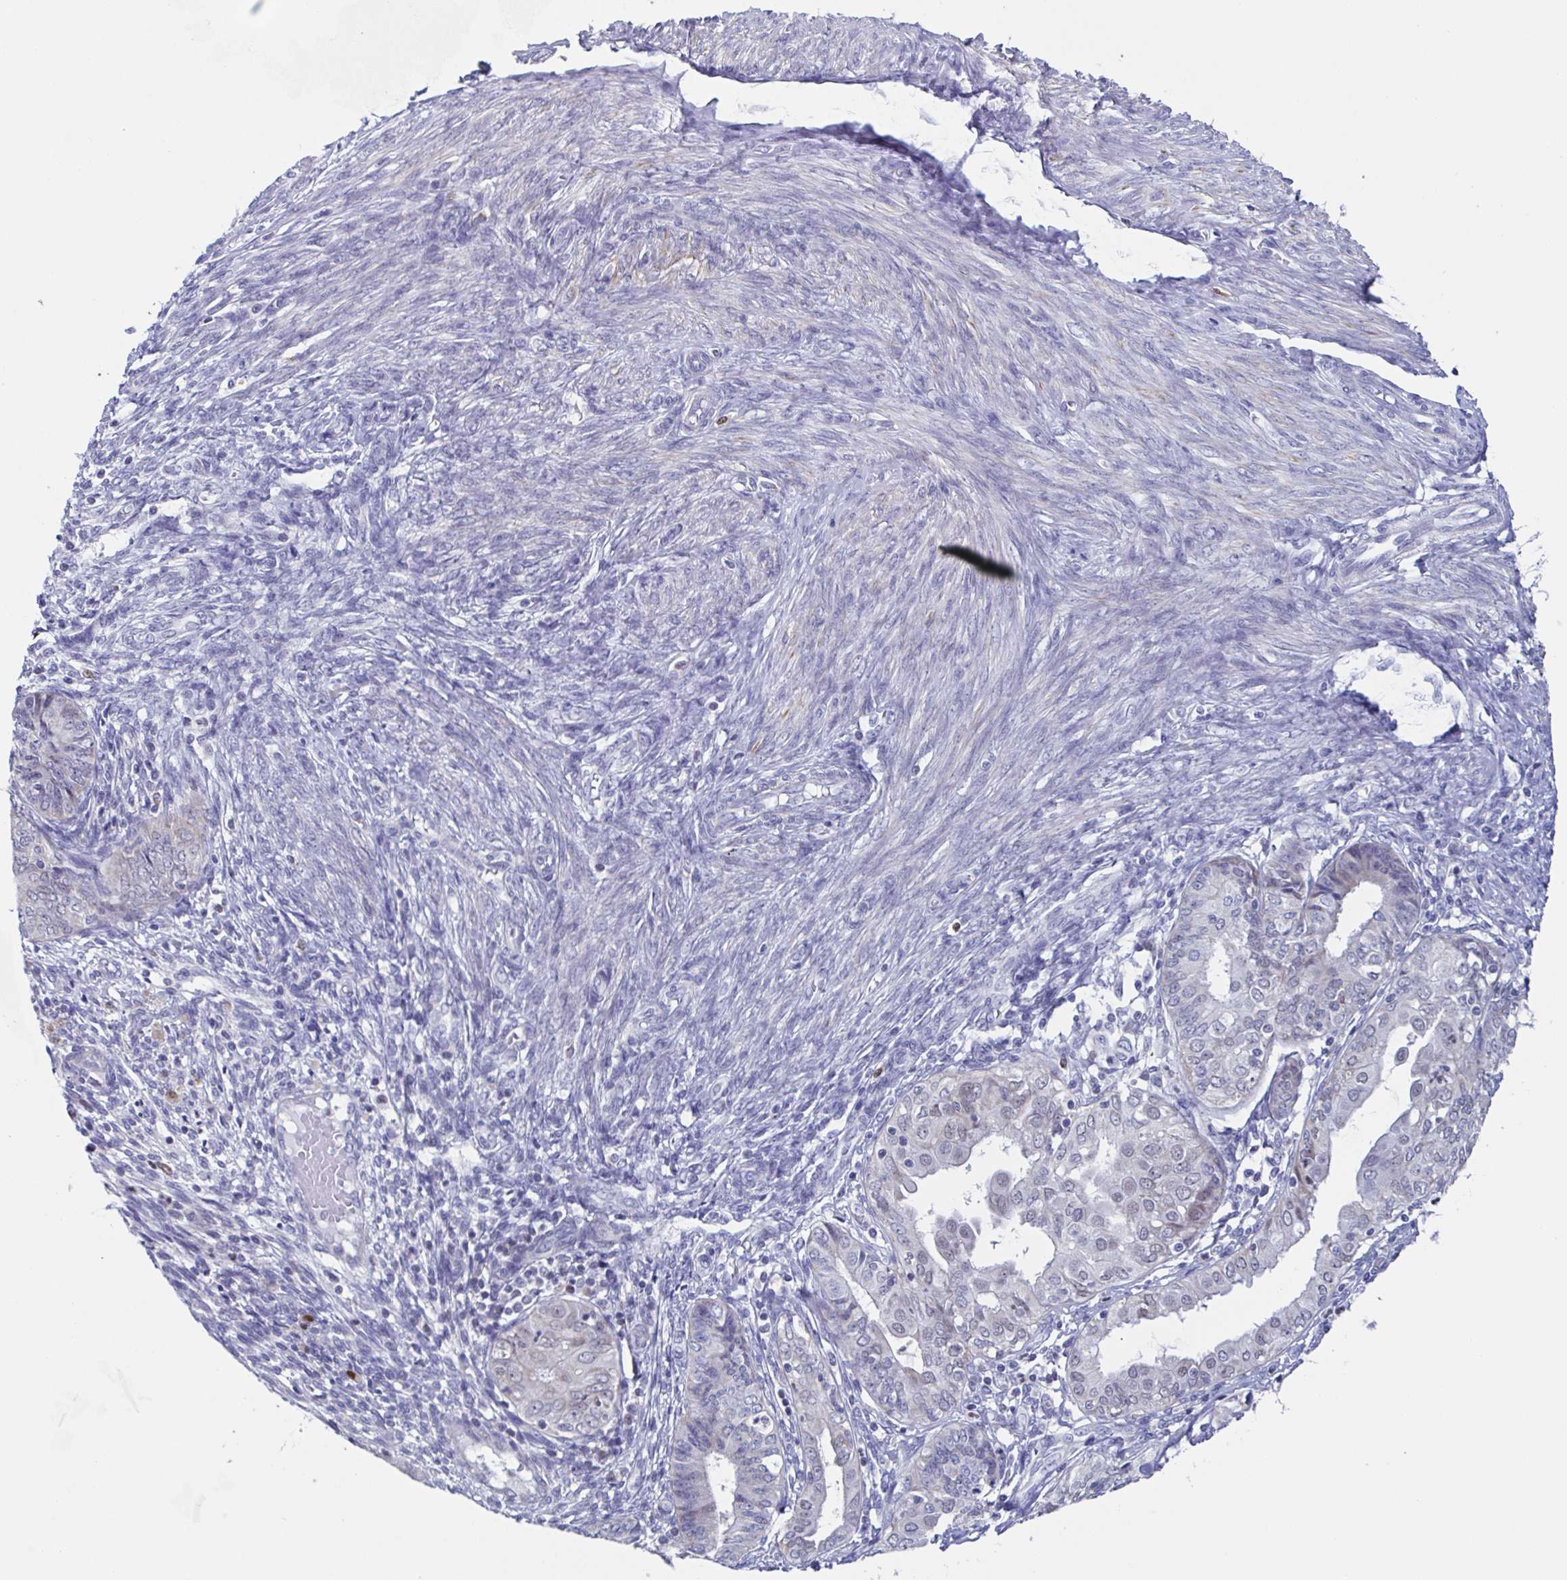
{"staining": {"intensity": "negative", "quantity": "none", "location": "none"}, "tissue": "endometrial cancer", "cell_type": "Tumor cells", "image_type": "cancer", "snomed": [{"axis": "morphology", "description": "Adenocarcinoma, NOS"}, {"axis": "topography", "description": "Endometrium"}], "caption": "Immunohistochemistry histopathology image of neoplastic tissue: human endometrial cancer (adenocarcinoma) stained with DAB demonstrates no significant protein staining in tumor cells.", "gene": "PBOV1", "patient": {"sex": "female", "age": 68}}